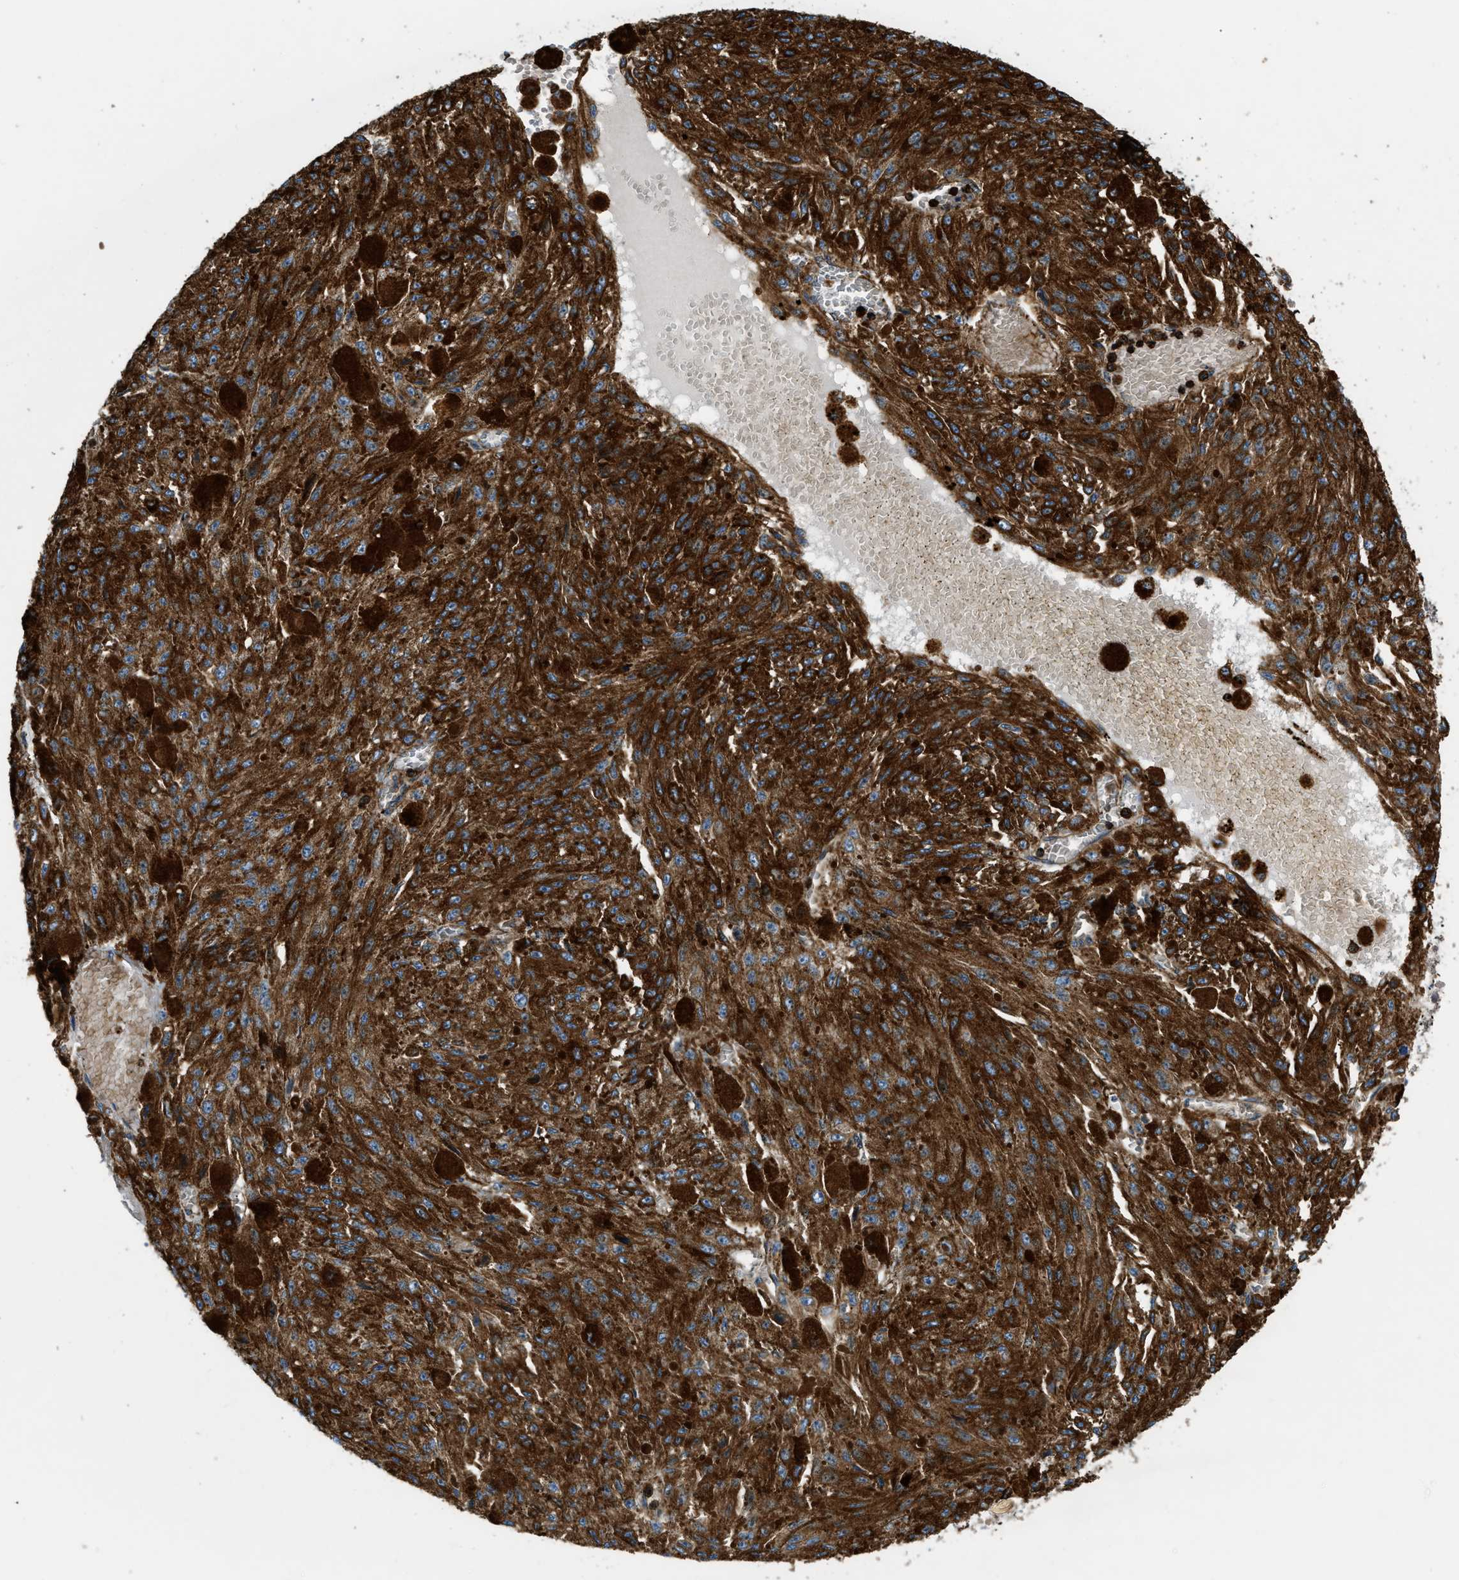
{"staining": {"intensity": "strong", "quantity": ">75%", "location": "cytoplasmic/membranous"}, "tissue": "melanoma", "cell_type": "Tumor cells", "image_type": "cancer", "snomed": [{"axis": "morphology", "description": "Malignant melanoma, NOS"}, {"axis": "topography", "description": "Other"}], "caption": "Immunohistochemistry (IHC) of human malignant melanoma exhibits high levels of strong cytoplasmic/membranous expression in about >75% of tumor cells.", "gene": "DHODH", "patient": {"sex": "male", "age": 79}}